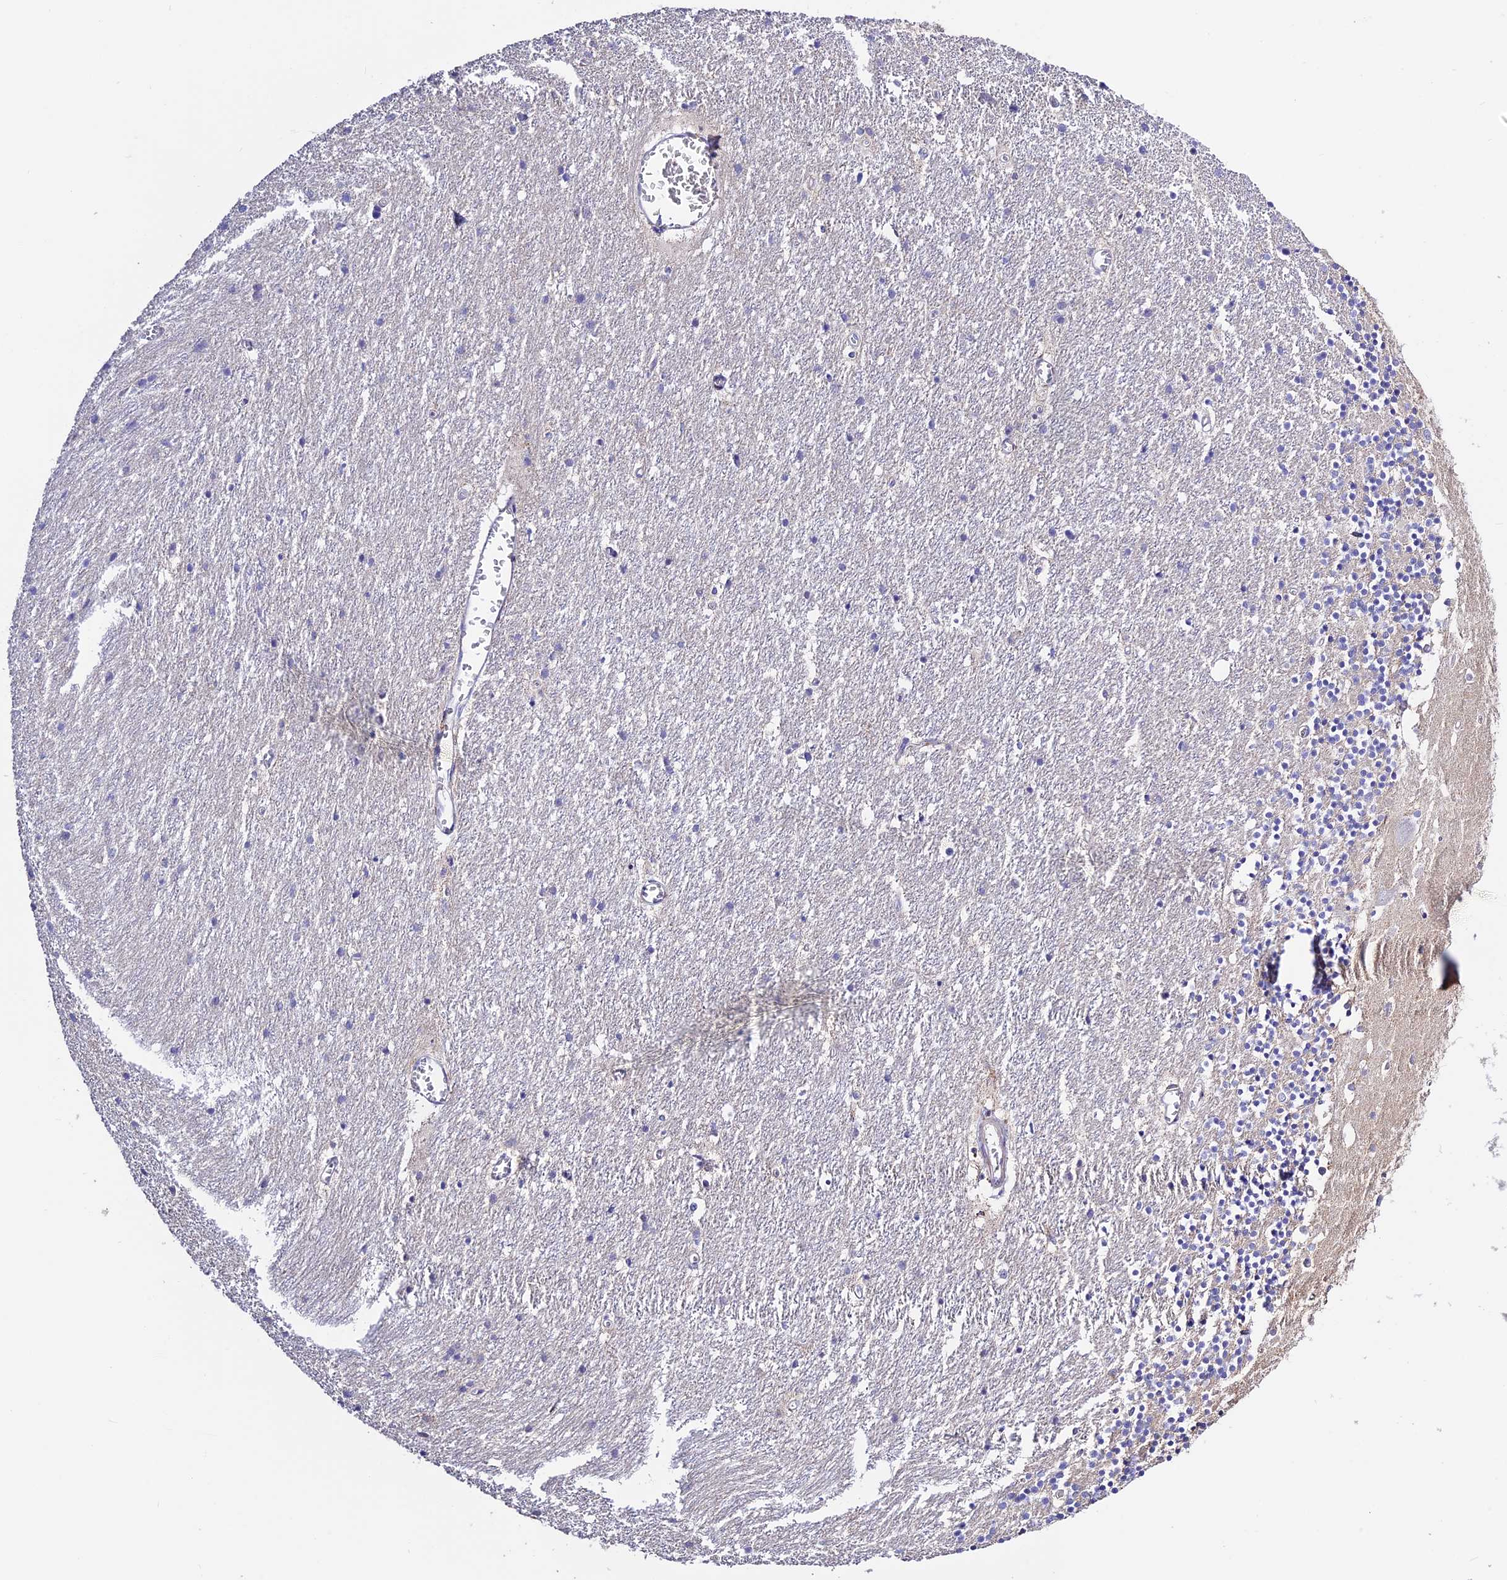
{"staining": {"intensity": "negative", "quantity": "none", "location": "none"}, "tissue": "cerebellum", "cell_type": "Cells in granular layer", "image_type": "normal", "snomed": [{"axis": "morphology", "description": "Normal tissue, NOS"}, {"axis": "topography", "description": "Cerebellum"}], "caption": "This is a histopathology image of IHC staining of benign cerebellum, which shows no expression in cells in granular layer.", "gene": "PRIM1", "patient": {"sex": "male", "age": 54}}